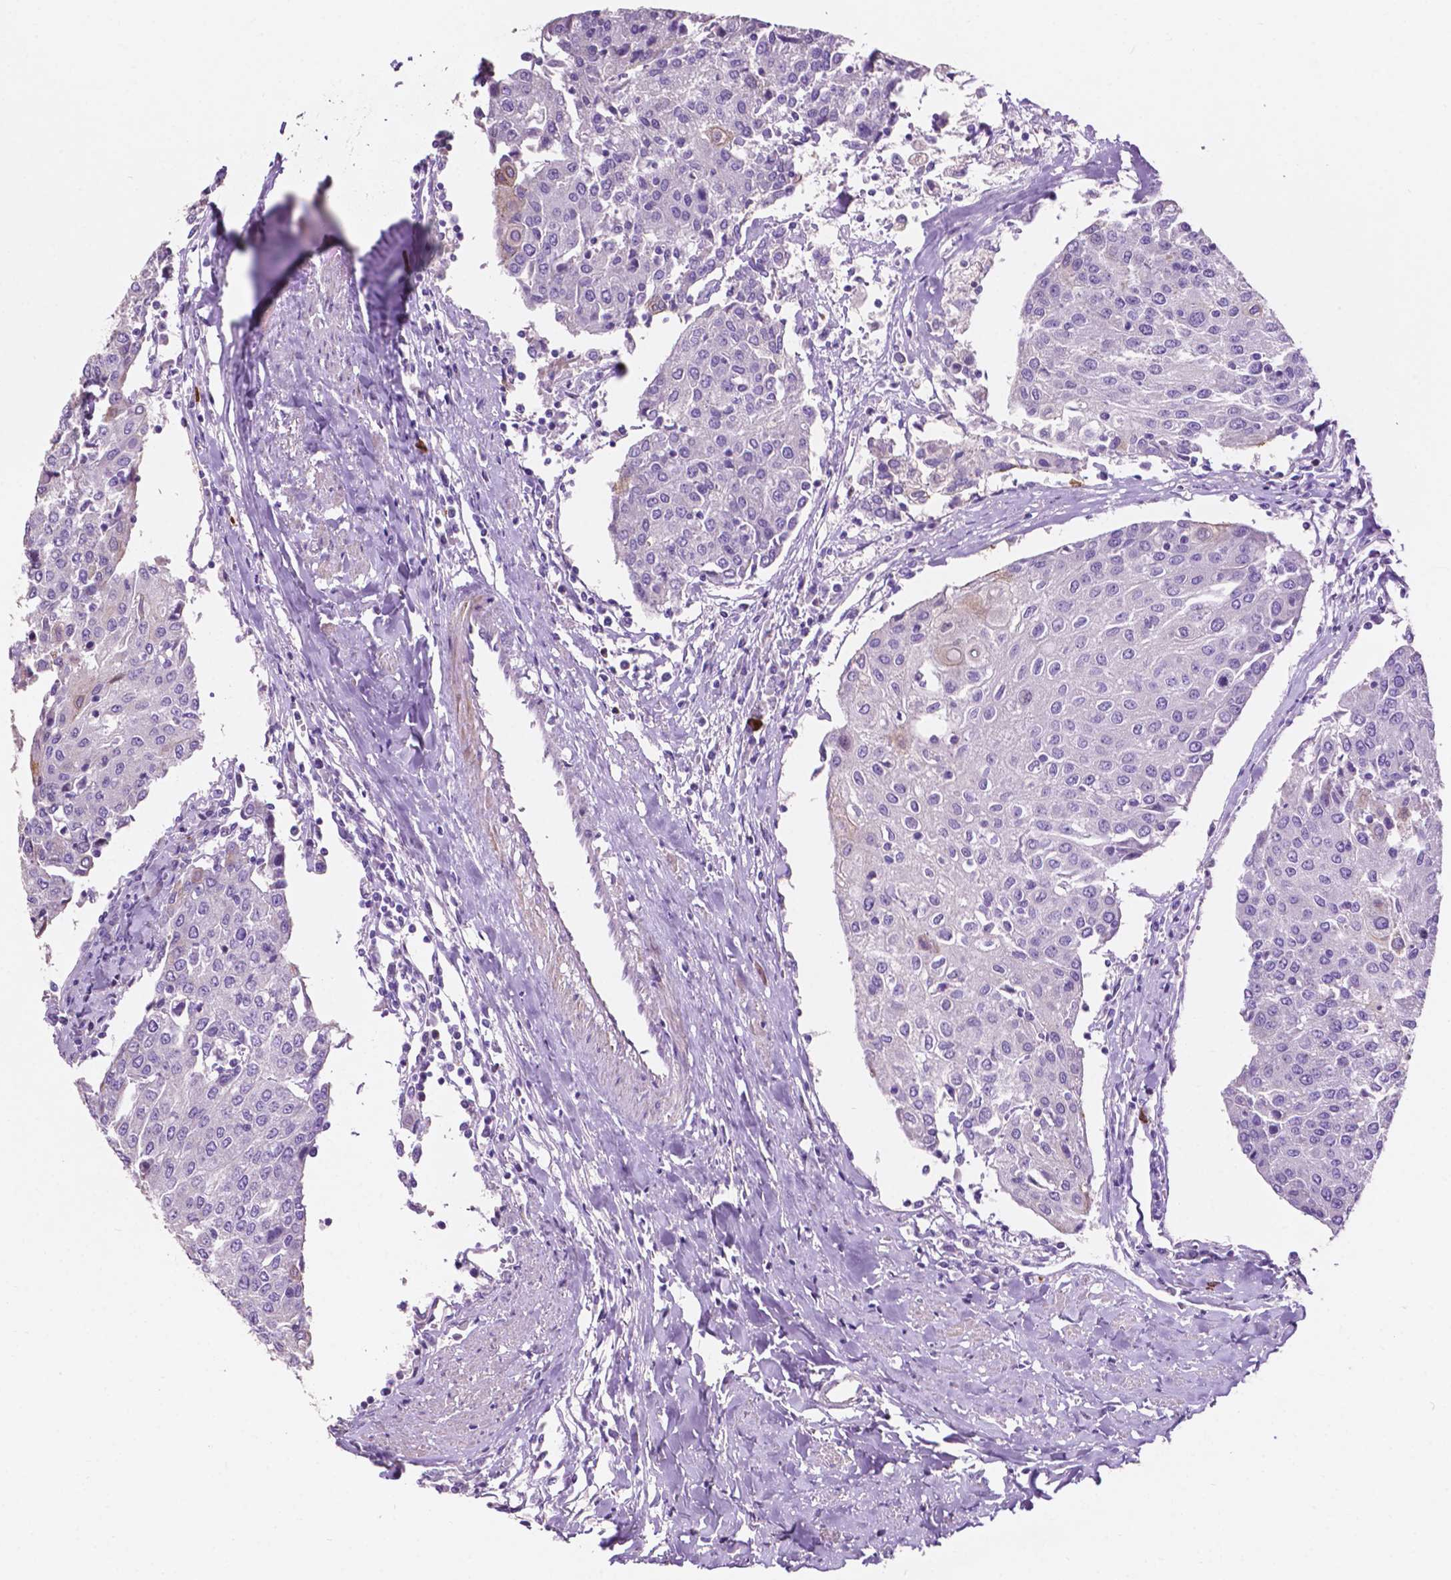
{"staining": {"intensity": "negative", "quantity": "none", "location": "none"}, "tissue": "urothelial cancer", "cell_type": "Tumor cells", "image_type": "cancer", "snomed": [{"axis": "morphology", "description": "Urothelial carcinoma, High grade"}, {"axis": "topography", "description": "Urinary bladder"}], "caption": "Human urothelial cancer stained for a protein using immunohistochemistry (IHC) shows no staining in tumor cells.", "gene": "CLDN17", "patient": {"sex": "female", "age": 85}}